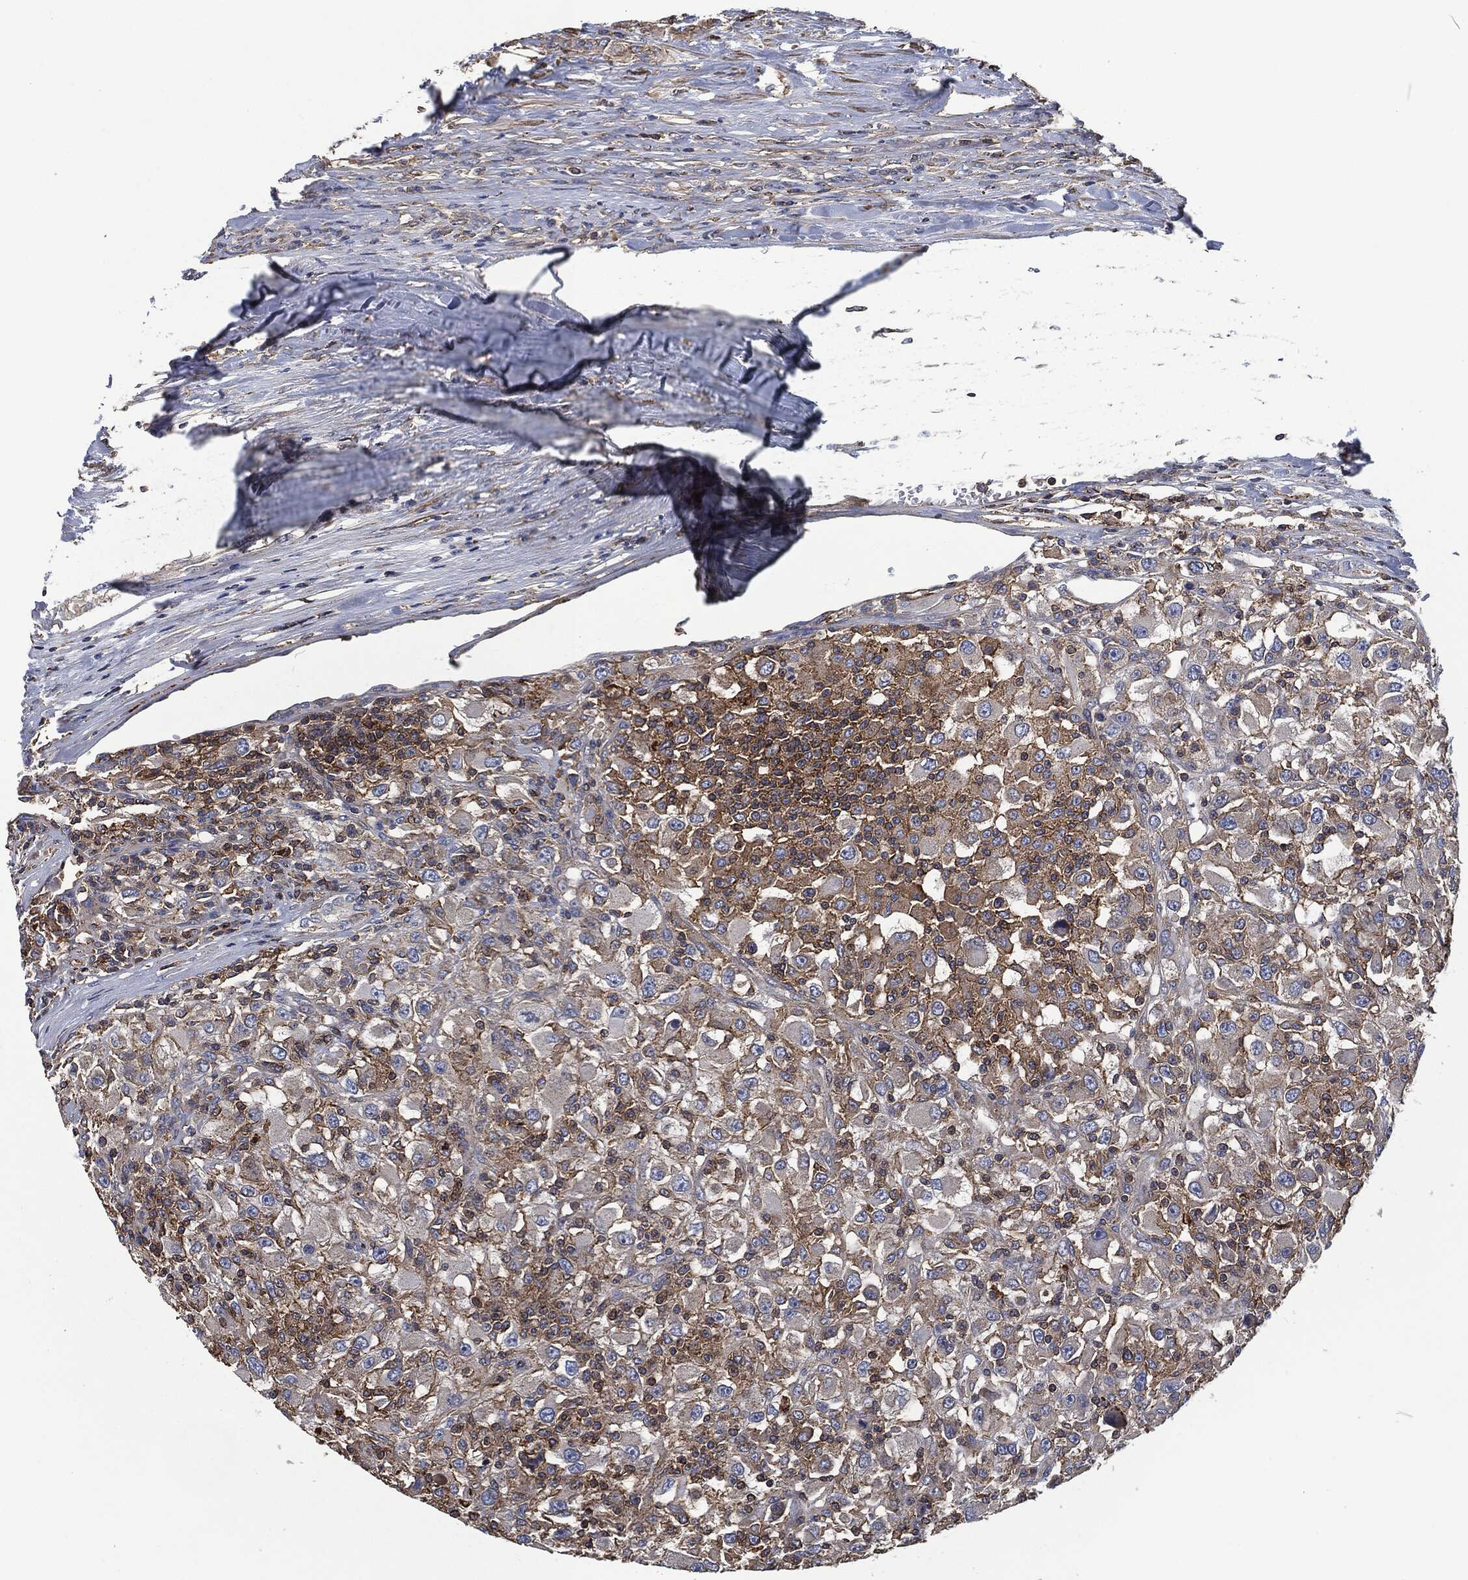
{"staining": {"intensity": "negative", "quantity": "none", "location": "none"}, "tissue": "renal cancer", "cell_type": "Tumor cells", "image_type": "cancer", "snomed": [{"axis": "morphology", "description": "Adenocarcinoma, NOS"}, {"axis": "topography", "description": "Kidney"}], "caption": "Histopathology image shows no significant protein staining in tumor cells of adenocarcinoma (renal).", "gene": "LGALS9", "patient": {"sex": "female", "age": 67}}